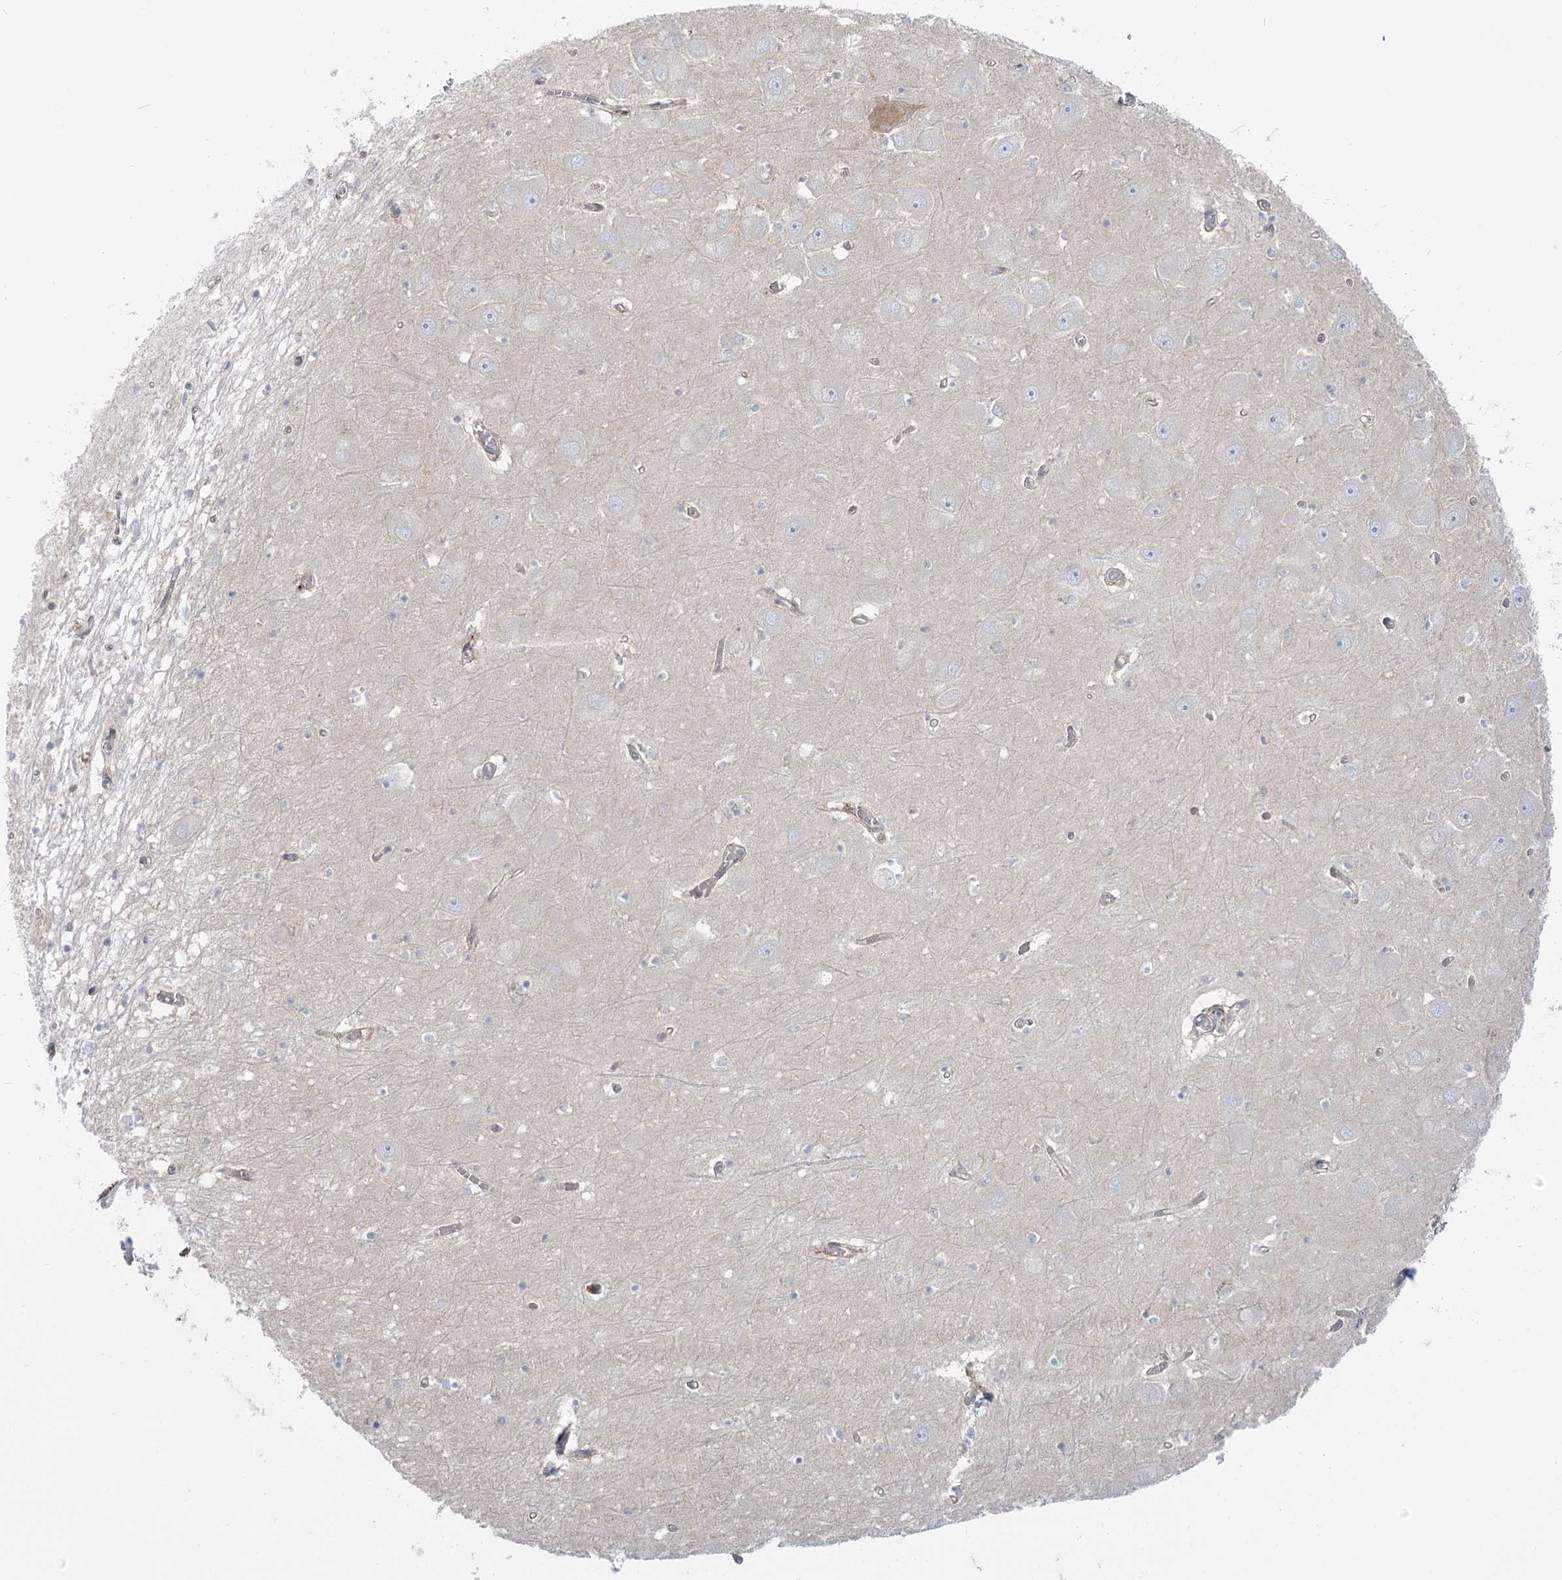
{"staining": {"intensity": "negative", "quantity": "none", "location": "none"}, "tissue": "hippocampus", "cell_type": "Glial cells", "image_type": "normal", "snomed": [{"axis": "morphology", "description": "Normal tissue, NOS"}, {"axis": "topography", "description": "Hippocampus"}], "caption": "Glial cells are negative for brown protein staining in benign hippocampus. (DAB (3,3'-diaminobenzidine) IHC visualized using brightfield microscopy, high magnification).", "gene": "MTMR3", "patient": {"sex": "male", "age": 70}}